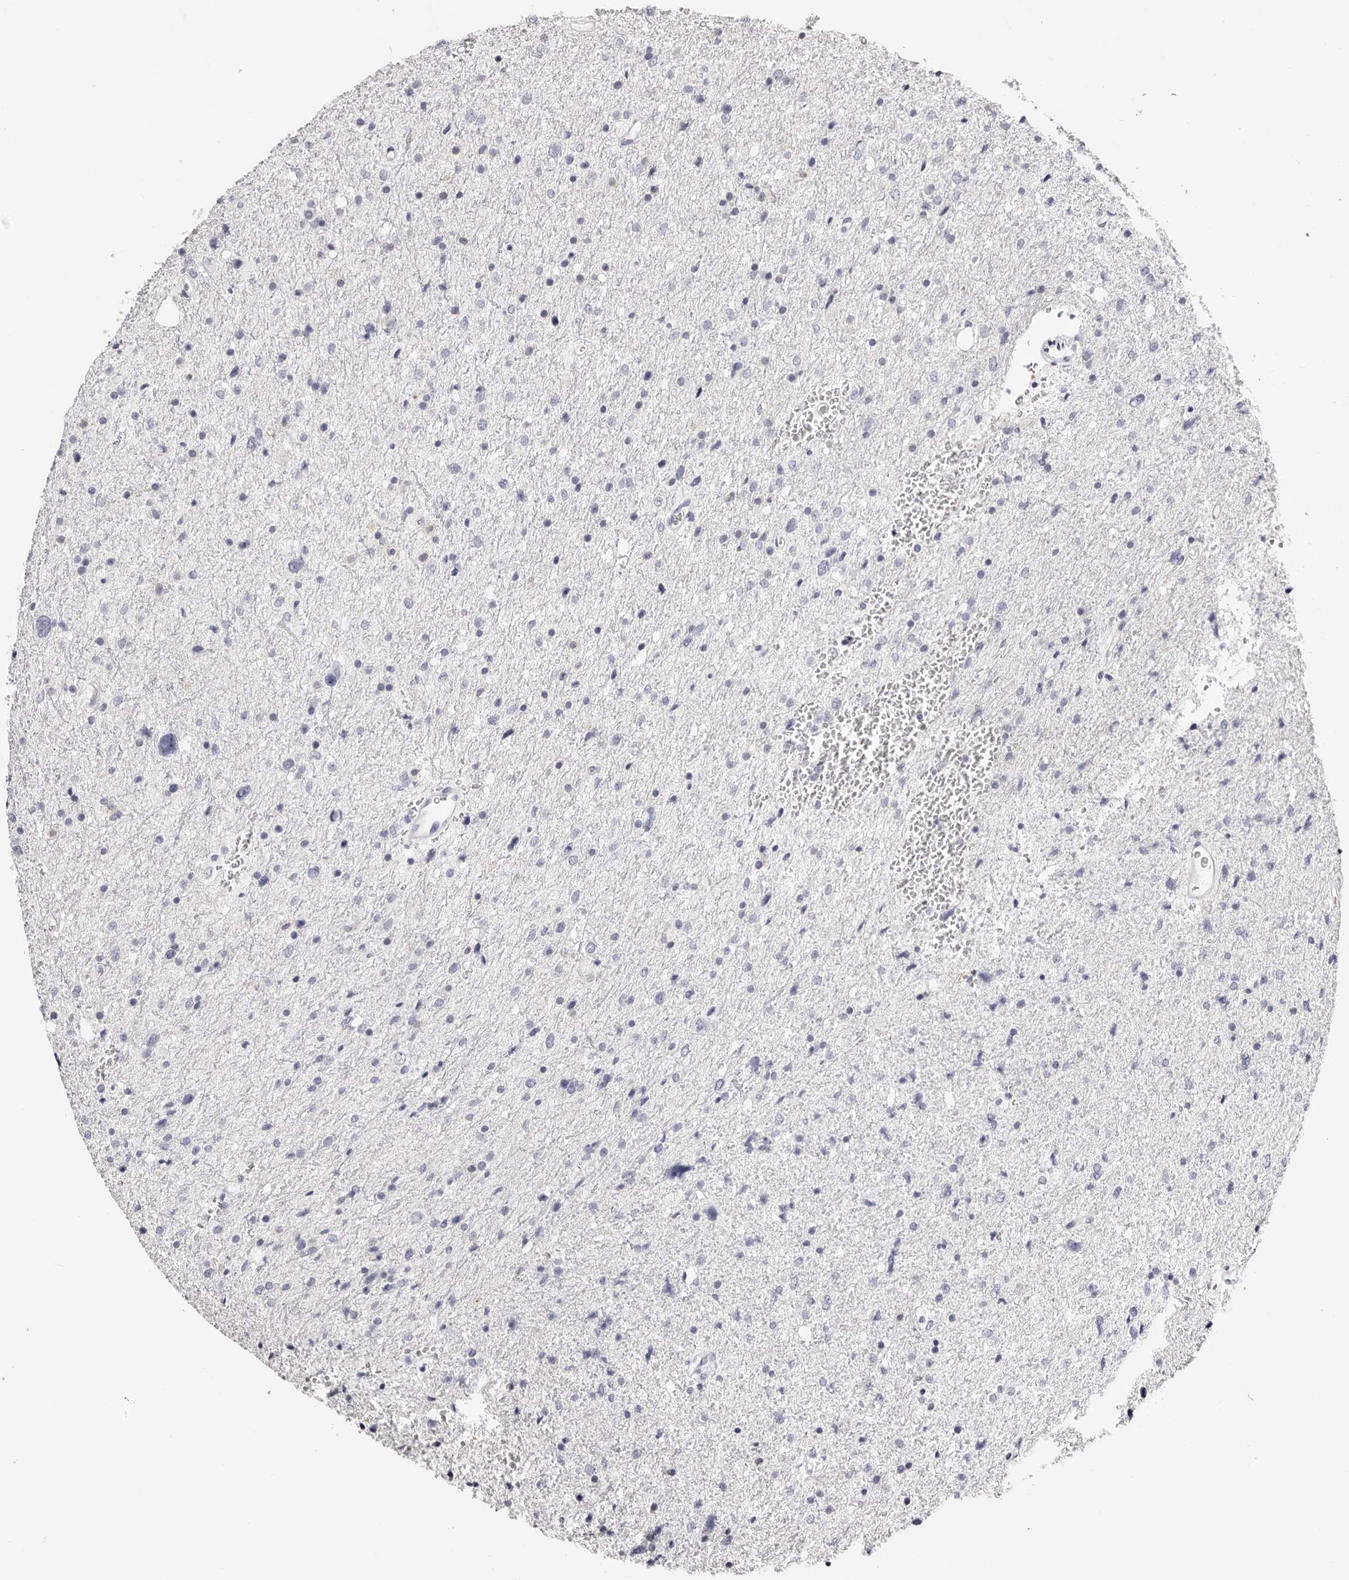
{"staining": {"intensity": "negative", "quantity": "none", "location": "none"}, "tissue": "glioma", "cell_type": "Tumor cells", "image_type": "cancer", "snomed": [{"axis": "morphology", "description": "Glioma, malignant, Low grade"}, {"axis": "topography", "description": "Brain"}], "caption": "This is an immunohistochemistry micrograph of glioma. There is no expression in tumor cells.", "gene": "ROM1", "patient": {"sex": "female", "age": 37}}